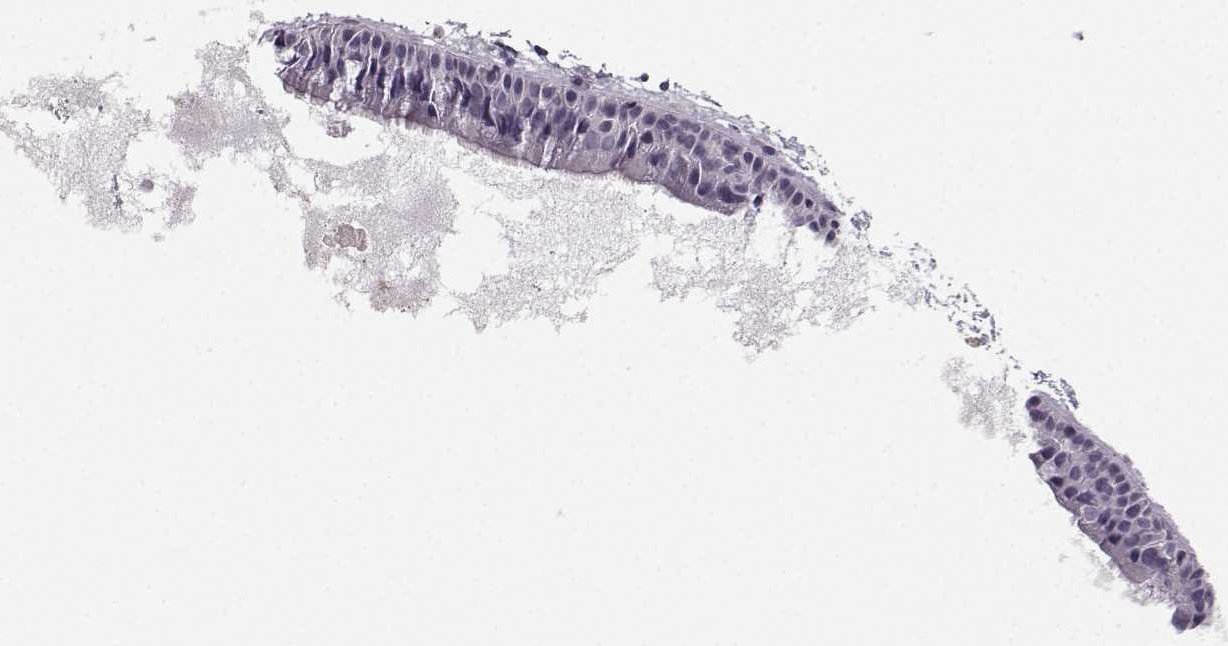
{"staining": {"intensity": "negative", "quantity": "none", "location": "none"}, "tissue": "nasopharynx", "cell_type": "Respiratory epithelial cells", "image_type": "normal", "snomed": [{"axis": "morphology", "description": "Normal tissue, NOS"}, {"axis": "topography", "description": "Nasopharynx"}], "caption": "This is a image of IHC staining of unremarkable nasopharynx, which shows no positivity in respiratory epithelial cells.", "gene": "OPRD1", "patient": {"sex": "male", "age": 61}}